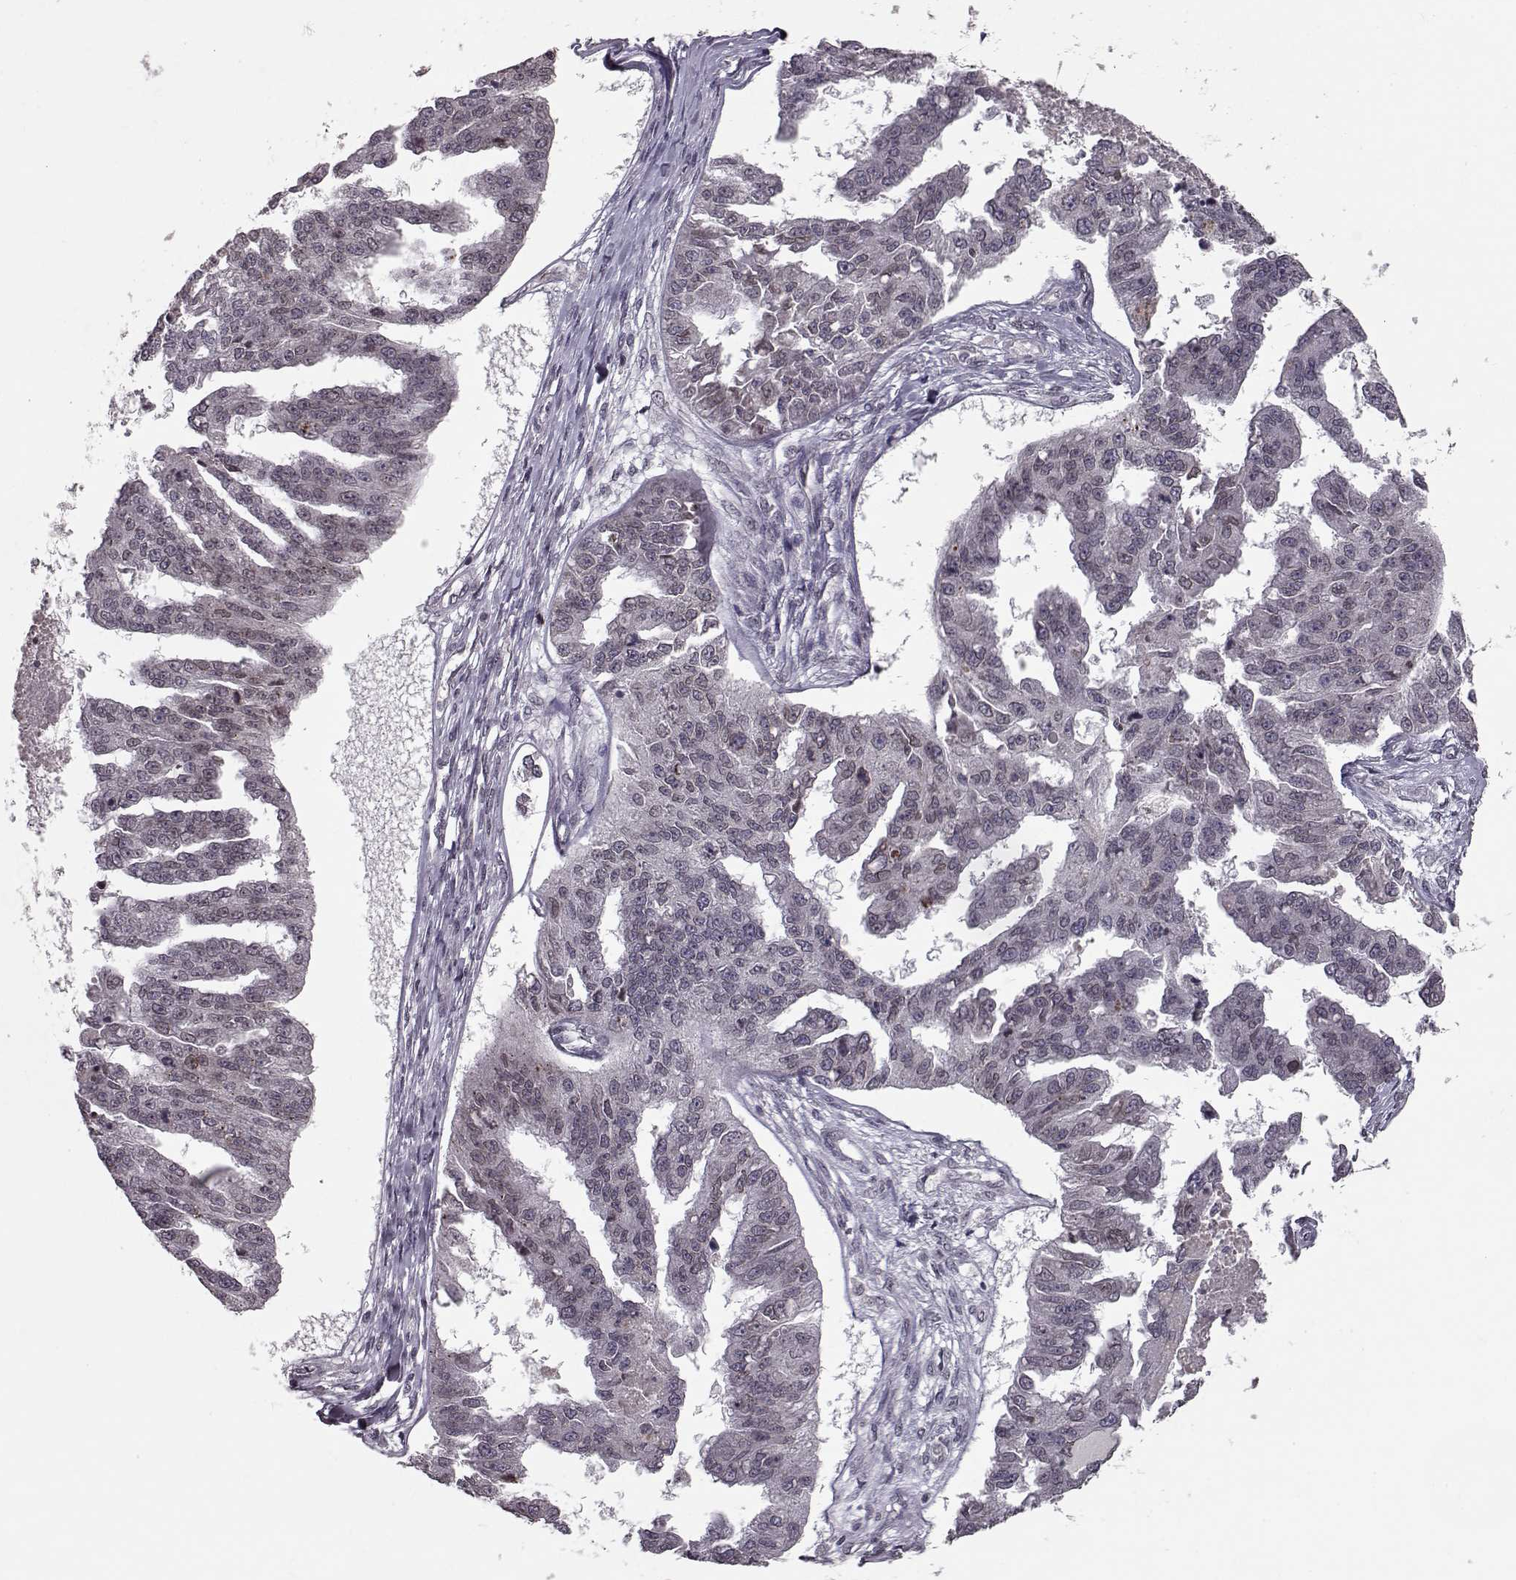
{"staining": {"intensity": "negative", "quantity": "none", "location": "none"}, "tissue": "ovarian cancer", "cell_type": "Tumor cells", "image_type": "cancer", "snomed": [{"axis": "morphology", "description": "Cystadenocarcinoma, serous, NOS"}, {"axis": "topography", "description": "Ovary"}], "caption": "High magnification brightfield microscopy of ovarian serous cystadenocarcinoma stained with DAB (3,3'-diaminobenzidine) (brown) and counterstained with hematoxylin (blue): tumor cells show no significant expression.", "gene": "NUP37", "patient": {"sex": "female", "age": 58}}